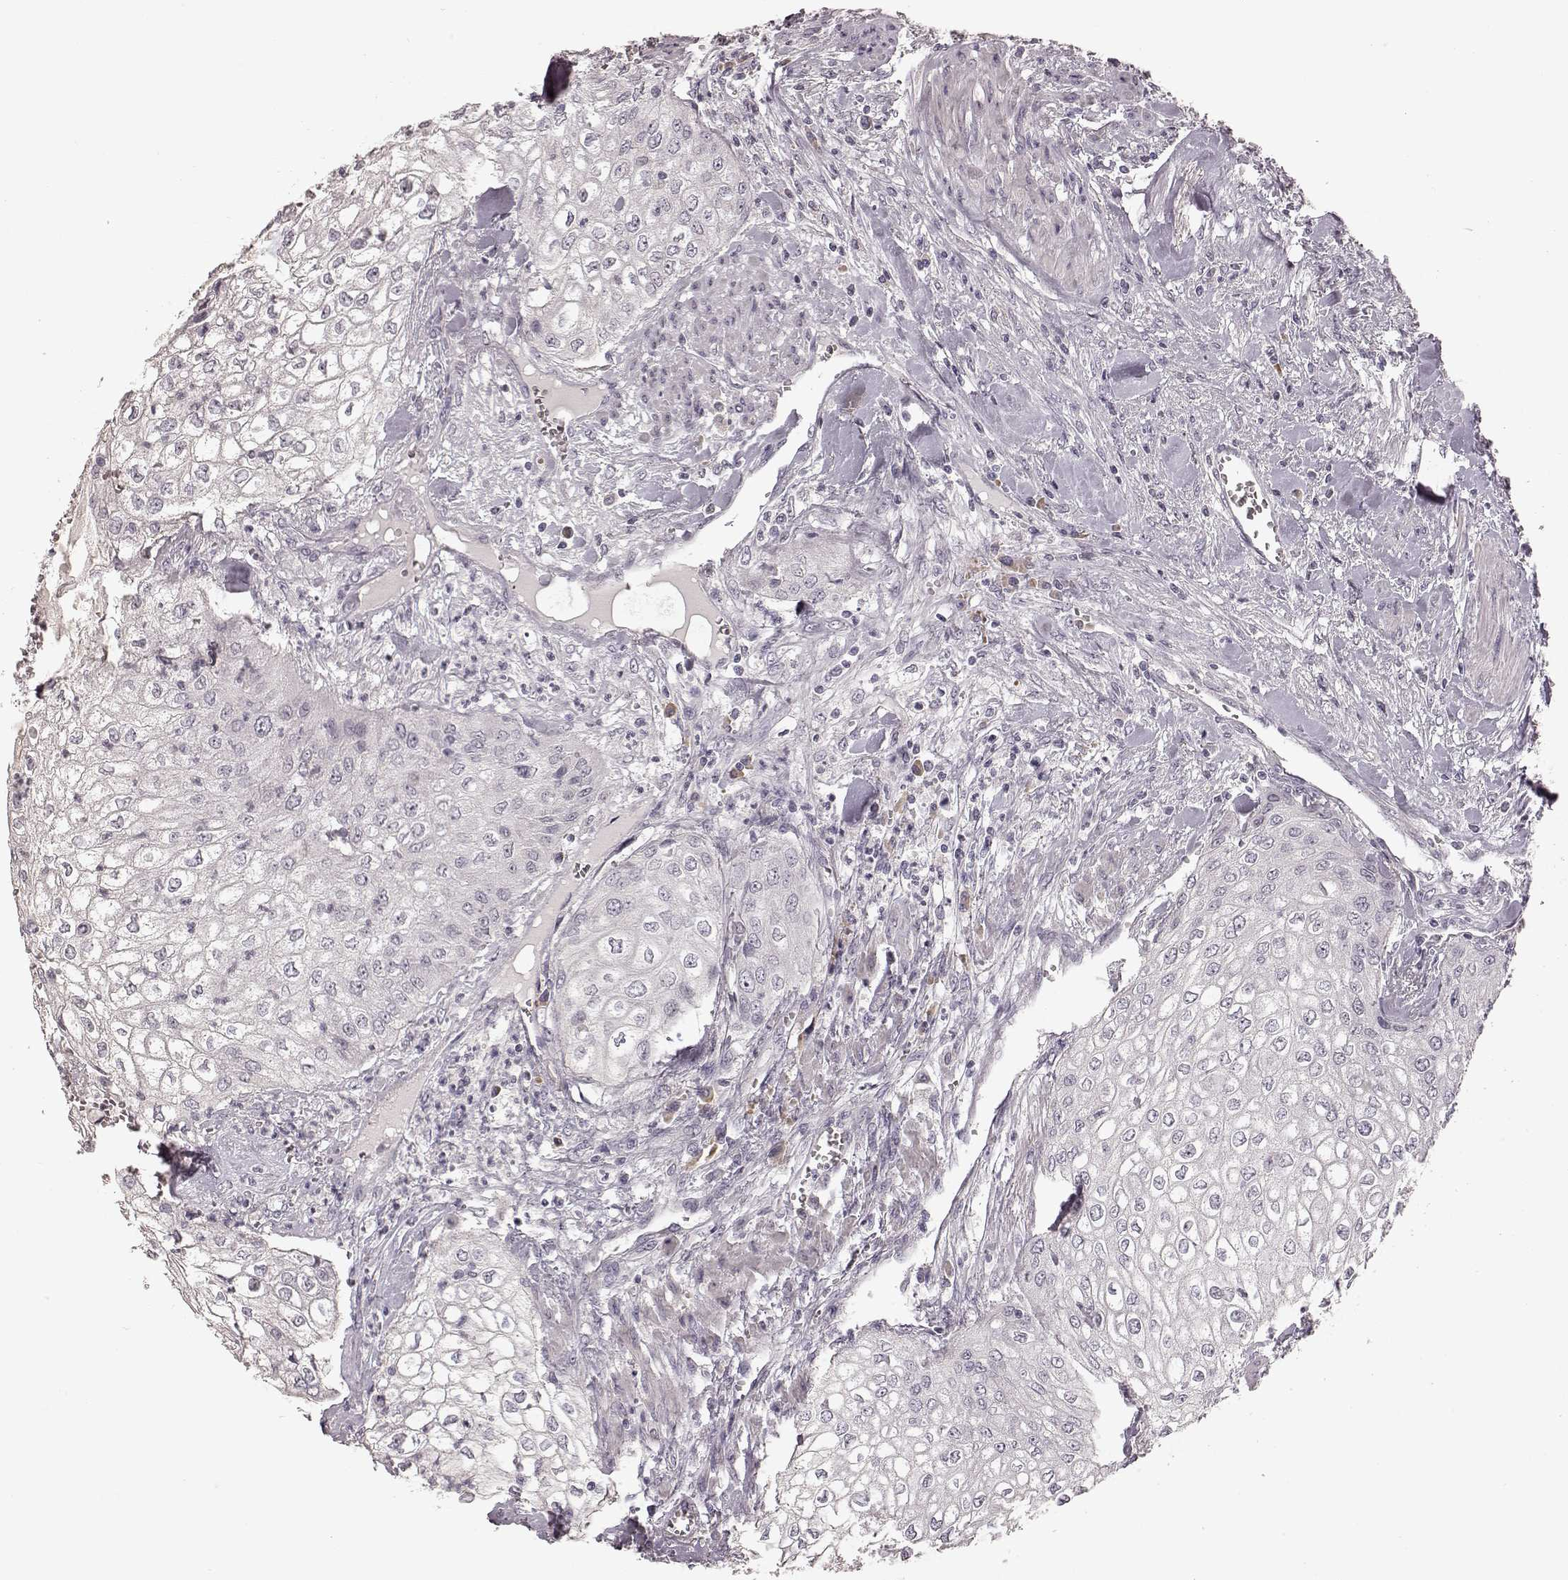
{"staining": {"intensity": "negative", "quantity": "none", "location": "none"}, "tissue": "urothelial cancer", "cell_type": "Tumor cells", "image_type": "cancer", "snomed": [{"axis": "morphology", "description": "Urothelial carcinoma, High grade"}, {"axis": "topography", "description": "Urinary bladder"}], "caption": "Image shows no protein staining in tumor cells of urothelial carcinoma (high-grade) tissue. The staining was performed using DAB to visualize the protein expression in brown, while the nuclei were stained in blue with hematoxylin (Magnification: 20x).", "gene": "MIA", "patient": {"sex": "male", "age": 62}}